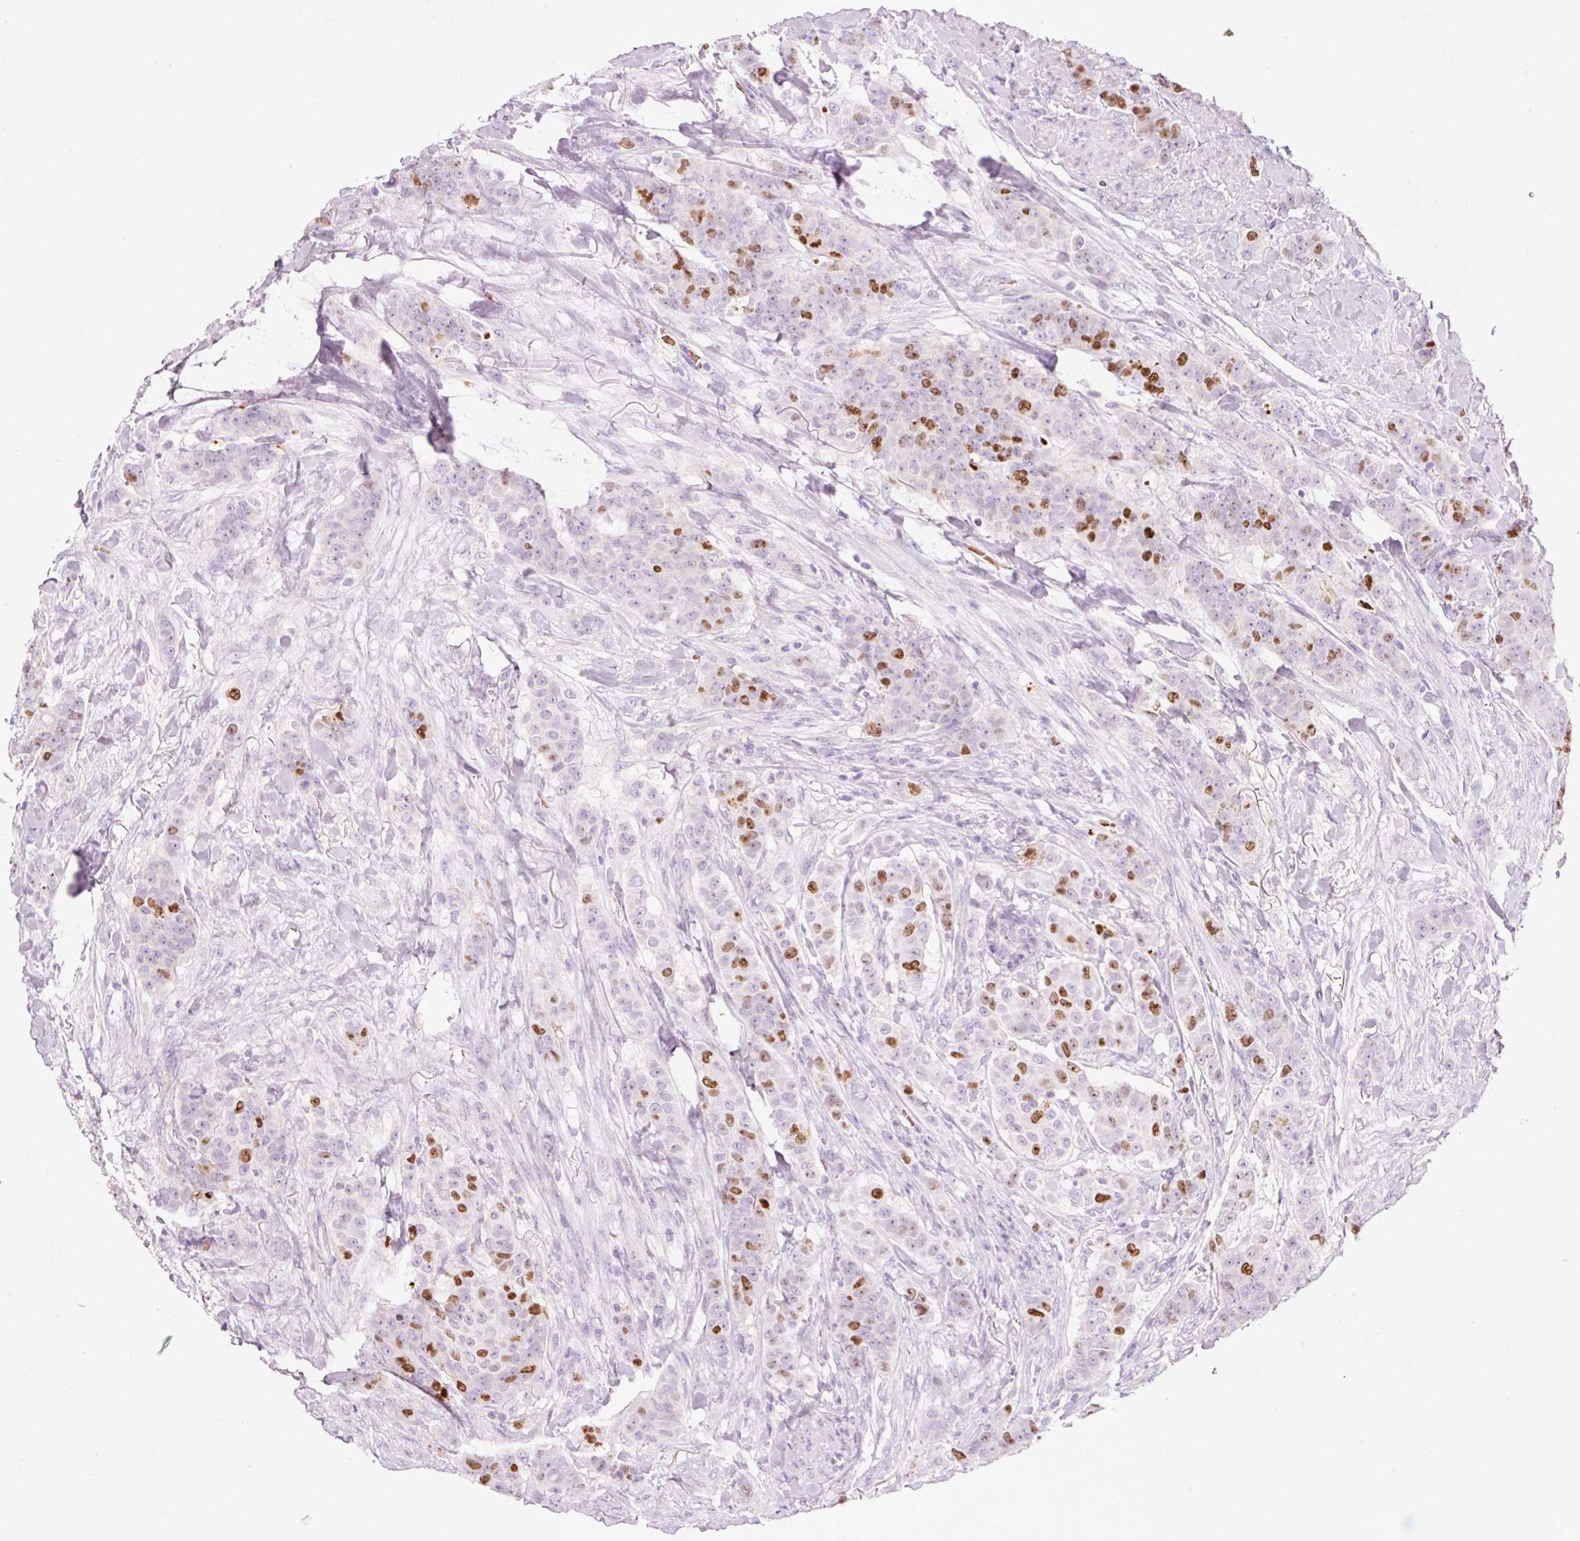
{"staining": {"intensity": "strong", "quantity": "<25%", "location": "nuclear"}, "tissue": "breast cancer", "cell_type": "Tumor cells", "image_type": "cancer", "snomed": [{"axis": "morphology", "description": "Duct carcinoma"}, {"axis": "topography", "description": "Breast"}], "caption": "Protein positivity by immunohistochemistry demonstrates strong nuclear staining in approximately <25% of tumor cells in breast cancer (infiltrating ductal carcinoma).", "gene": "DHRS11", "patient": {"sex": "female", "age": 40}}